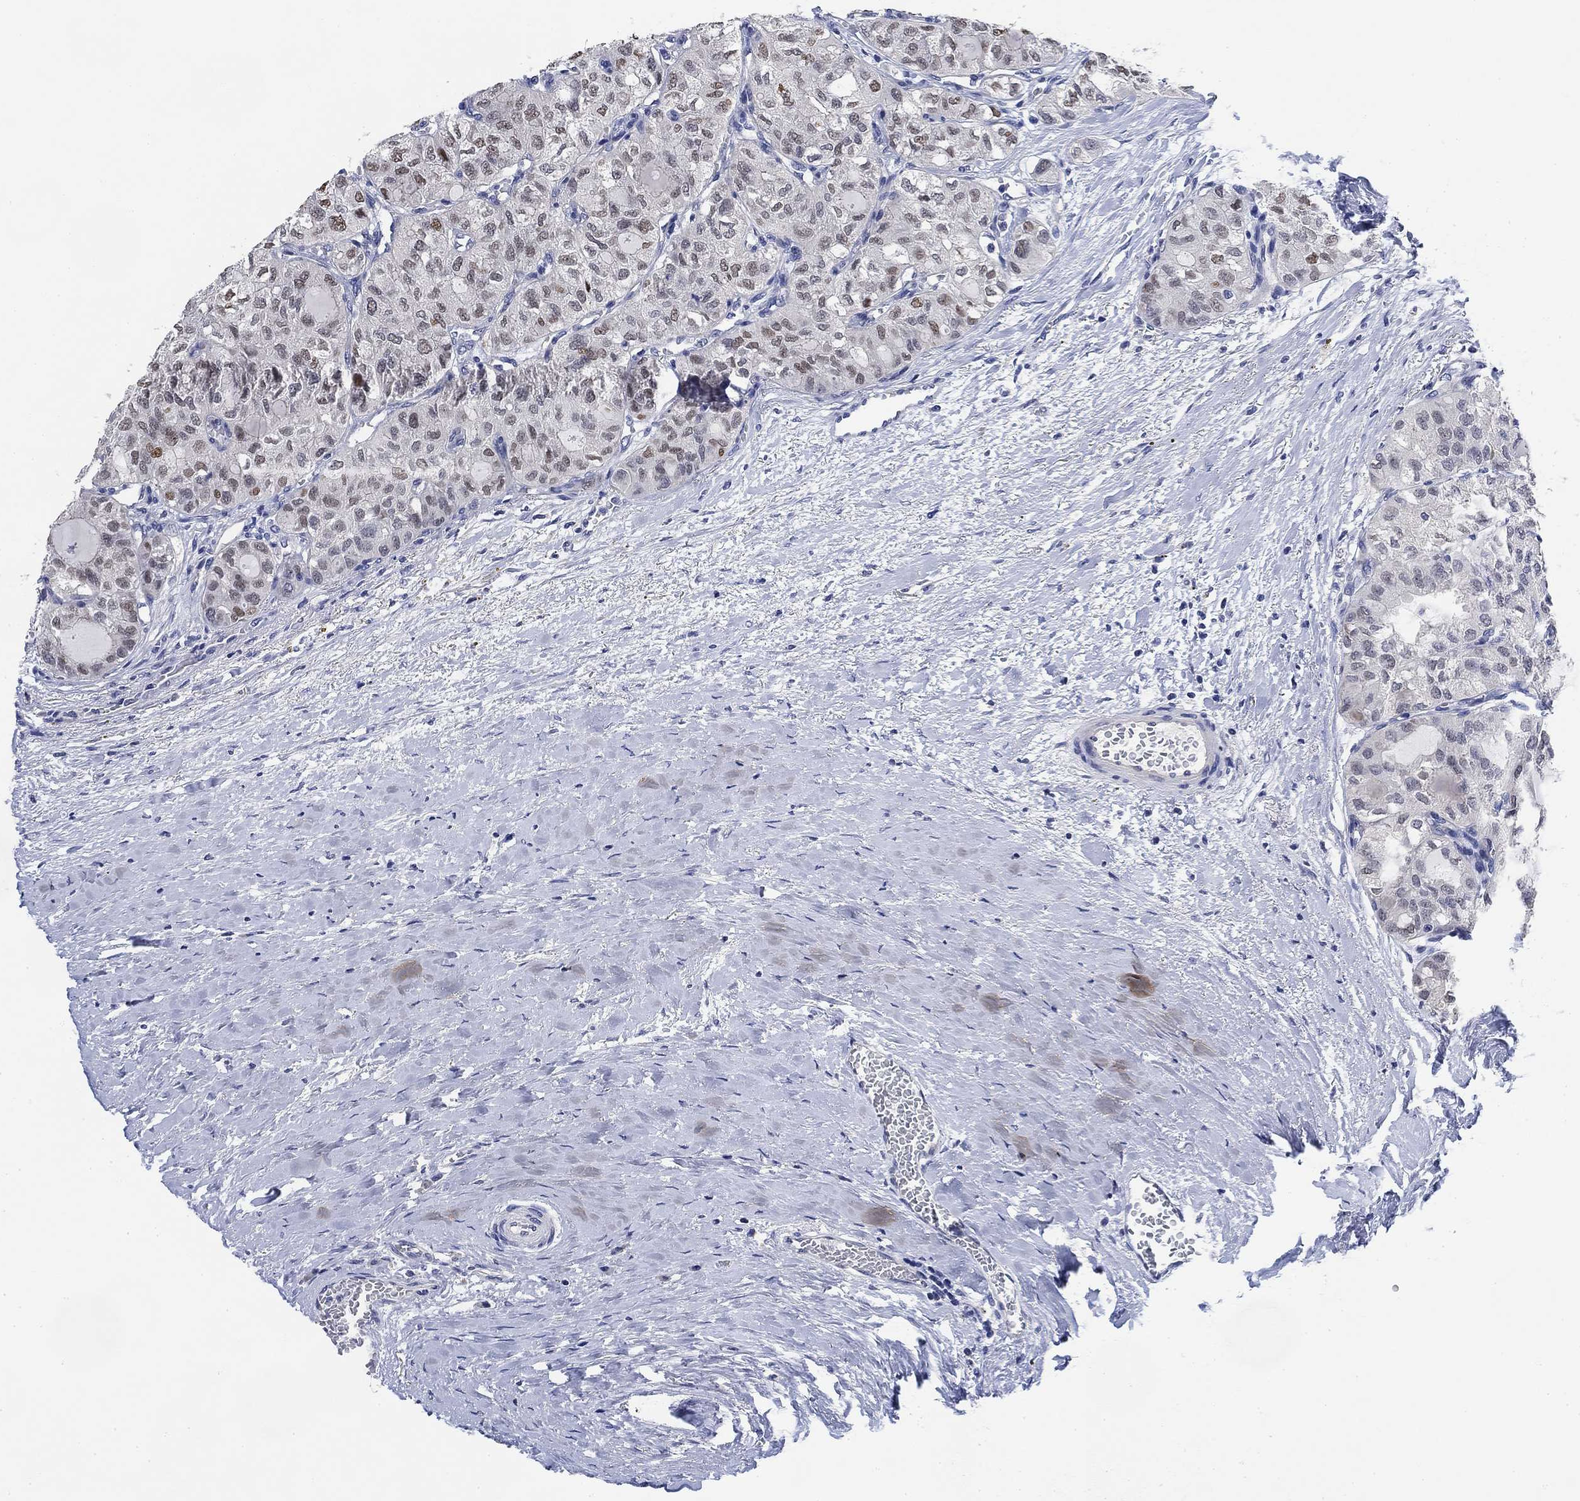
{"staining": {"intensity": "weak", "quantity": "<25%", "location": "nuclear"}, "tissue": "thyroid cancer", "cell_type": "Tumor cells", "image_type": "cancer", "snomed": [{"axis": "morphology", "description": "Follicular adenoma carcinoma, NOS"}, {"axis": "topography", "description": "Thyroid gland"}], "caption": "High power microscopy image of an immunohistochemistry (IHC) micrograph of thyroid follicular adenoma carcinoma, revealing no significant staining in tumor cells.", "gene": "DAZL", "patient": {"sex": "male", "age": 75}}